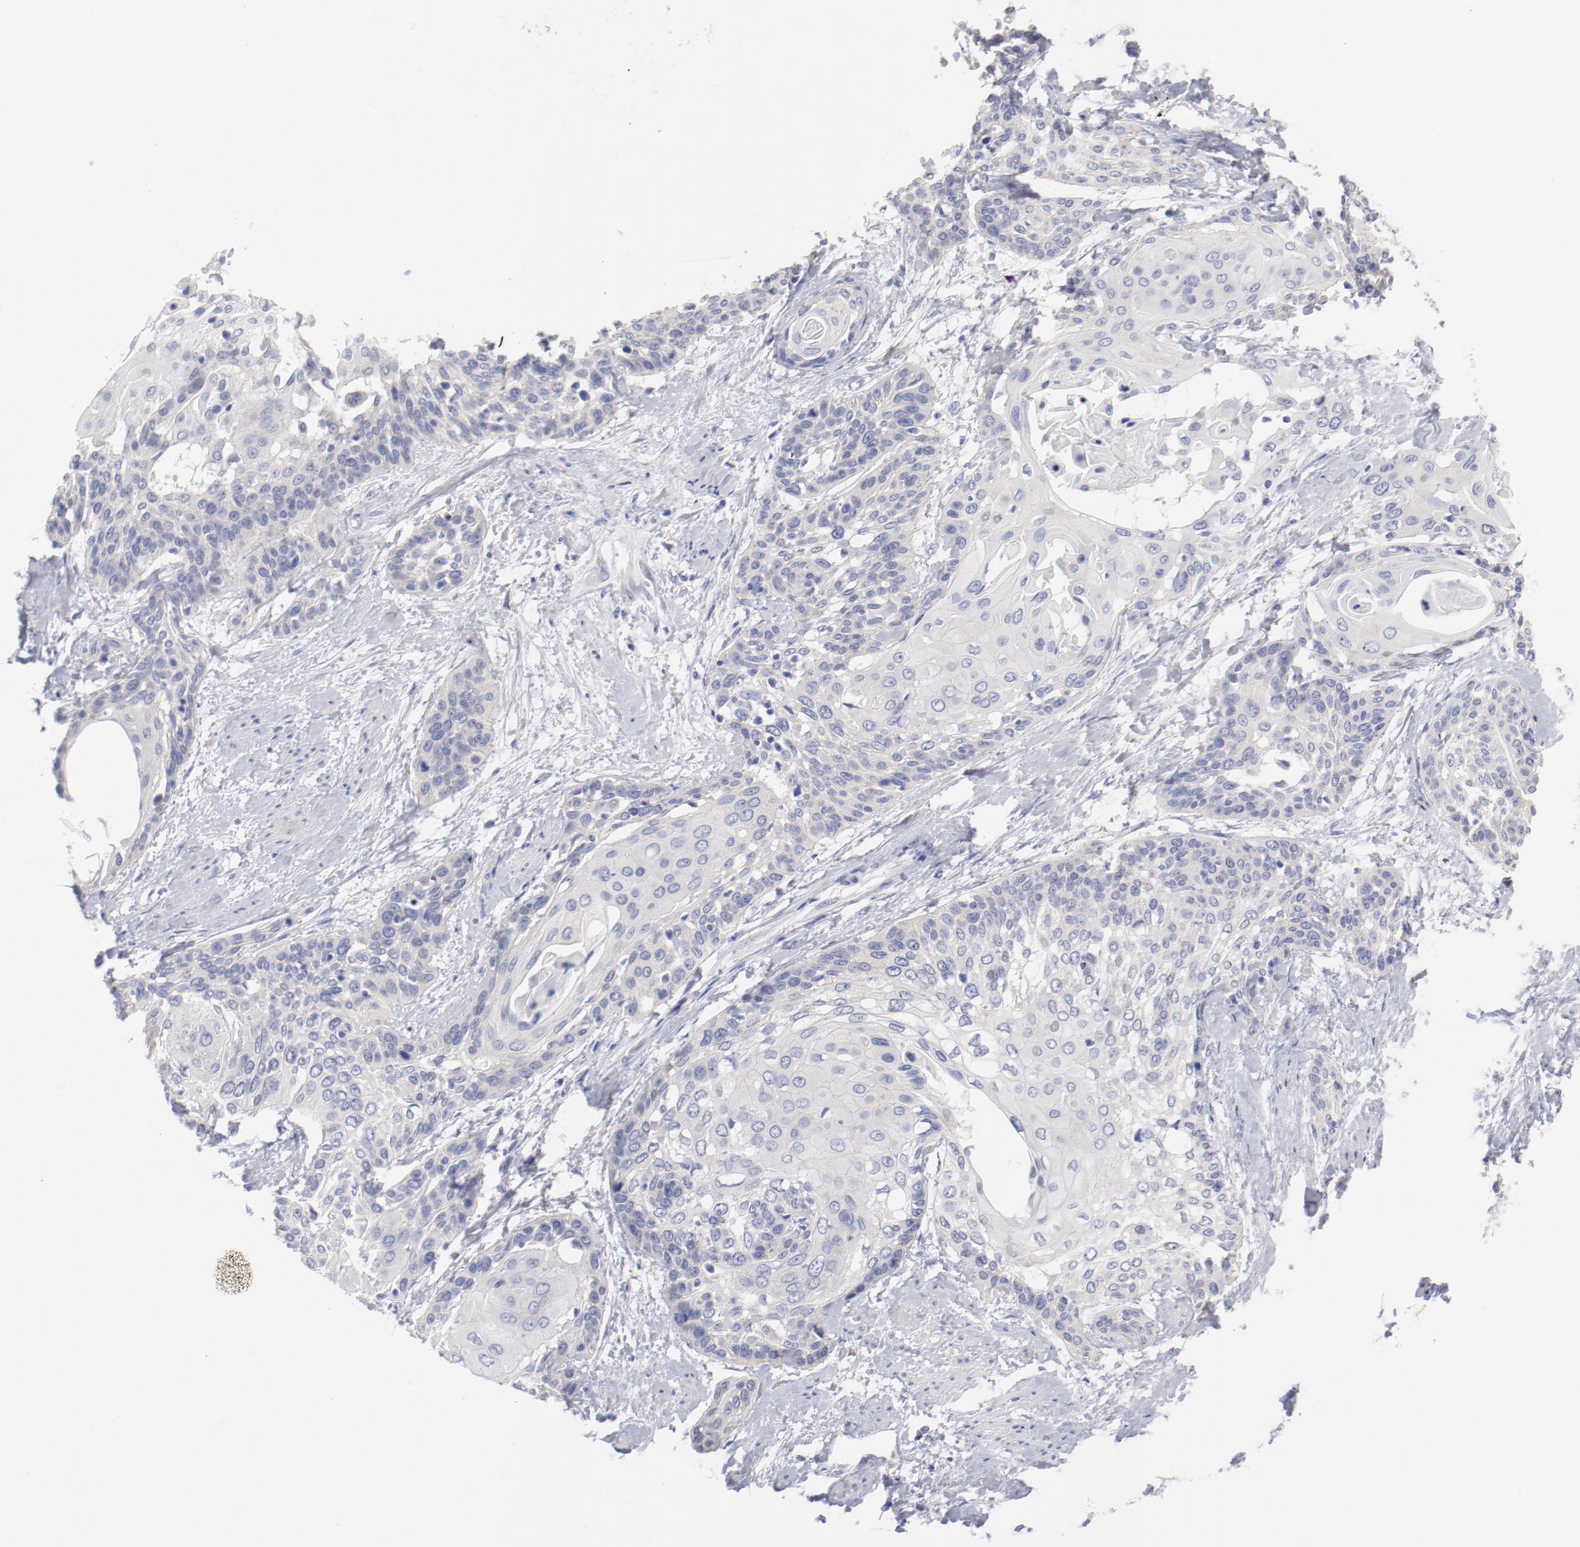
{"staining": {"intensity": "negative", "quantity": "none", "location": "none"}, "tissue": "cervical cancer", "cell_type": "Tumor cells", "image_type": "cancer", "snomed": [{"axis": "morphology", "description": "Squamous cell carcinoma, NOS"}, {"axis": "topography", "description": "Cervix"}], "caption": "IHC image of neoplastic tissue: cervical cancer (squamous cell carcinoma) stained with DAB reveals no significant protein staining in tumor cells. (Immunohistochemistry, brightfield microscopy, high magnification).", "gene": "CPE", "patient": {"sex": "female", "age": 57}}